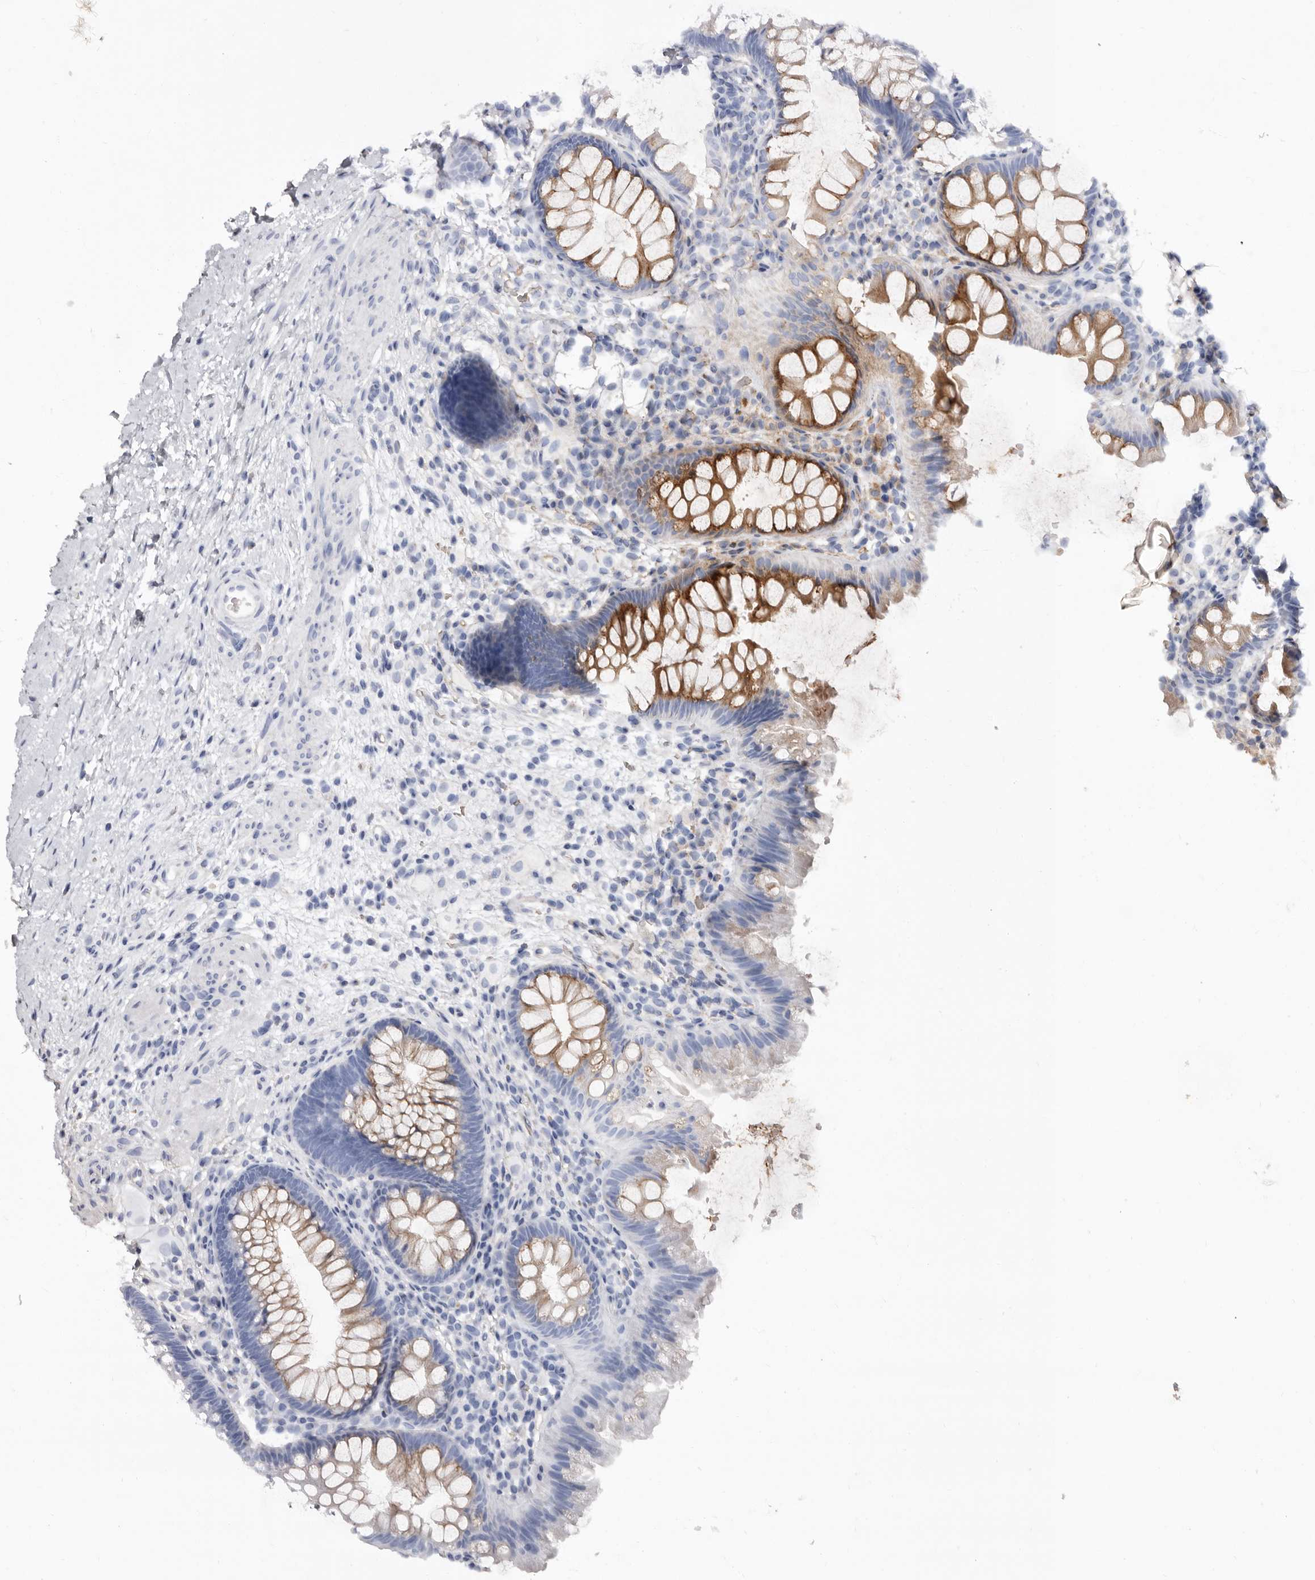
{"staining": {"intensity": "moderate", "quantity": "25%-75%", "location": "cytoplasmic/membranous"}, "tissue": "colon", "cell_type": "Endothelial cells", "image_type": "normal", "snomed": [{"axis": "morphology", "description": "Normal tissue, NOS"}, {"axis": "topography", "description": "Colon"}], "caption": "Immunohistochemistry (IHC) histopathology image of unremarkable human colon stained for a protein (brown), which reveals medium levels of moderate cytoplasmic/membranous positivity in approximately 25%-75% of endothelial cells.", "gene": "GPR27", "patient": {"sex": "female", "age": 62}}